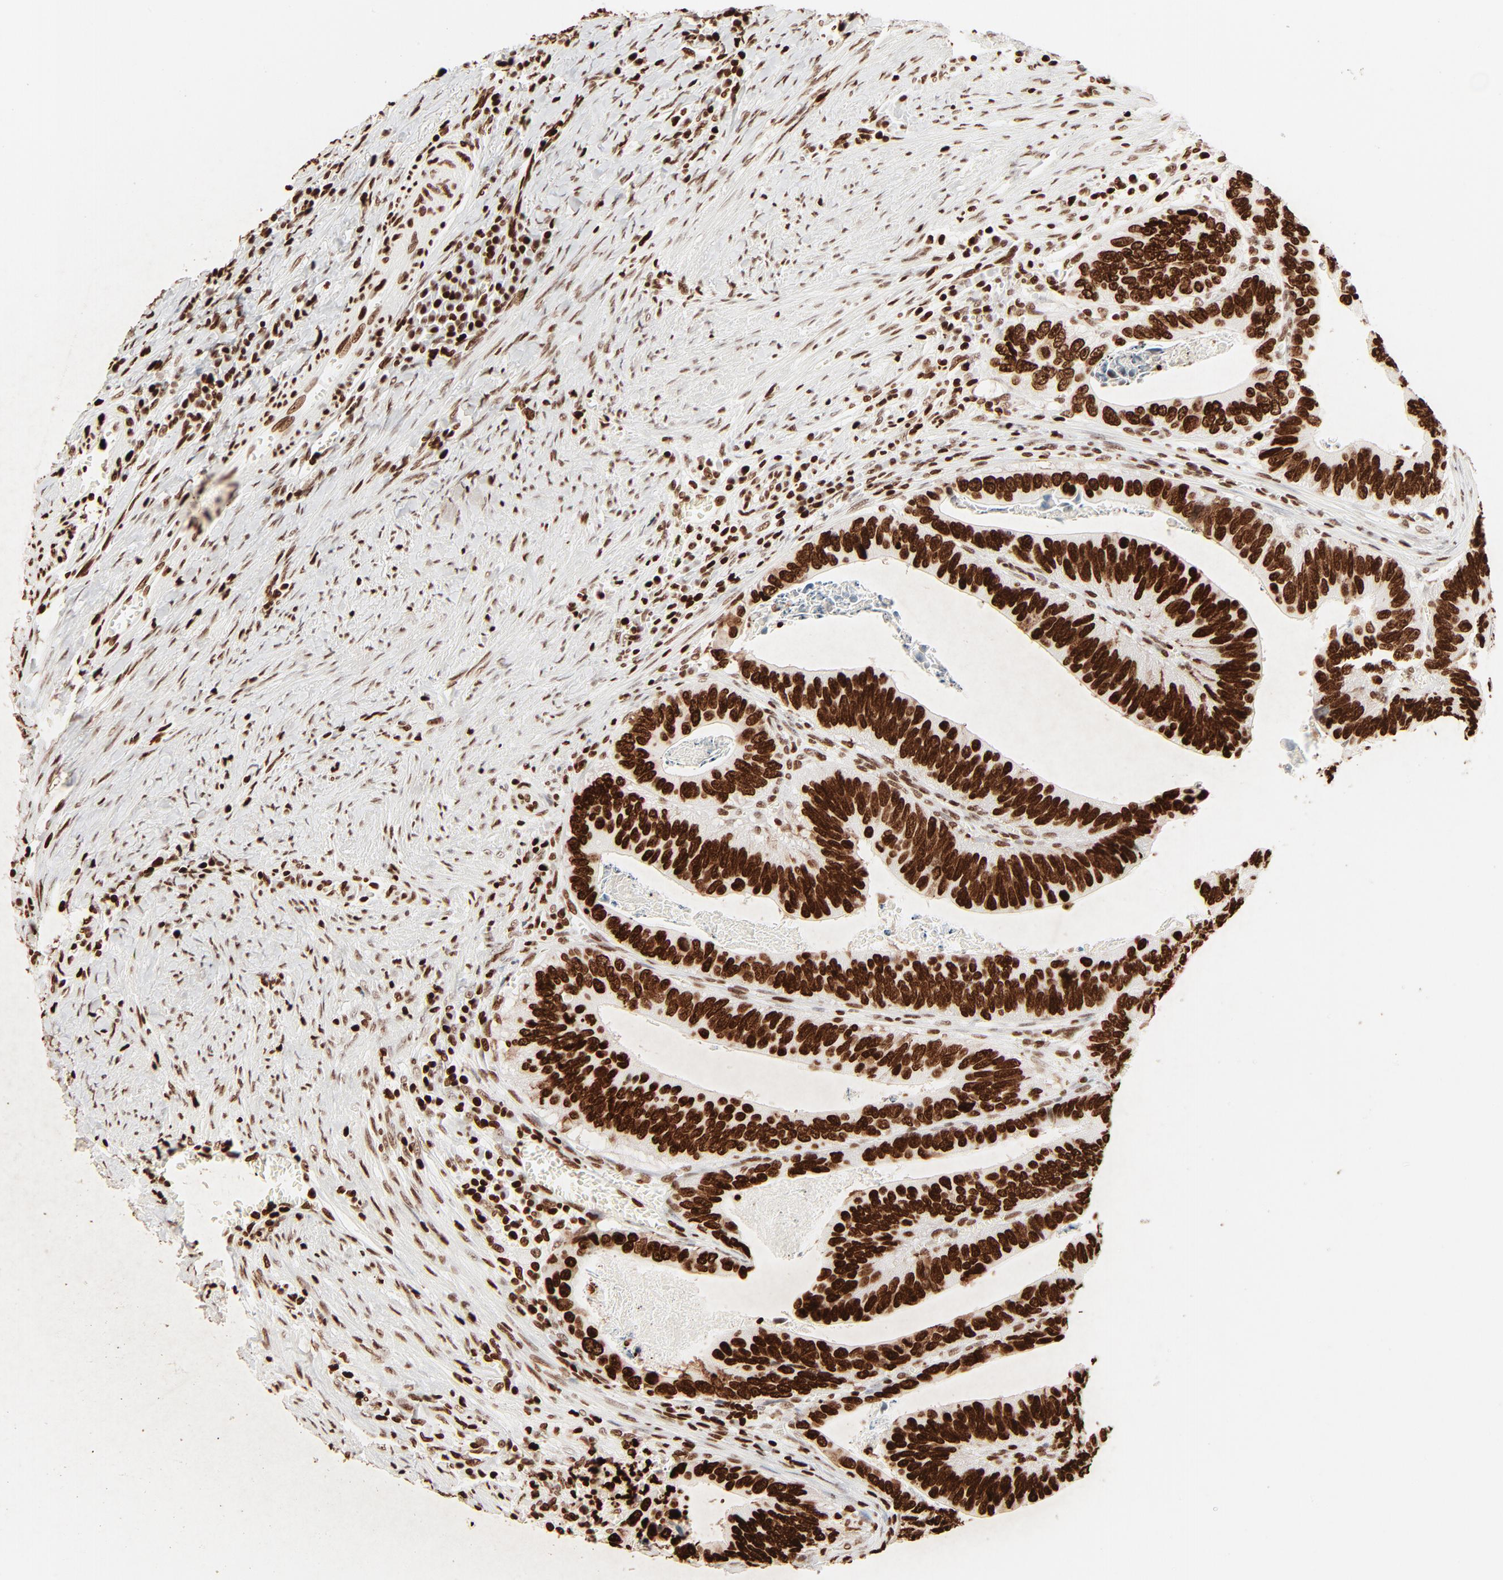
{"staining": {"intensity": "strong", "quantity": ">75%", "location": "nuclear"}, "tissue": "colorectal cancer", "cell_type": "Tumor cells", "image_type": "cancer", "snomed": [{"axis": "morphology", "description": "Adenocarcinoma, NOS"}, {"axis": "topography", "description": "Colon"}], "caption": "Immunohistochemistry (DAB) staining of human adenocarcinoma (colorectal) shows strong nuclear protein staining in about >75% of tumor cells.", "gene": "HMGB2", "patient": {"sex": "male", "age": 72}}